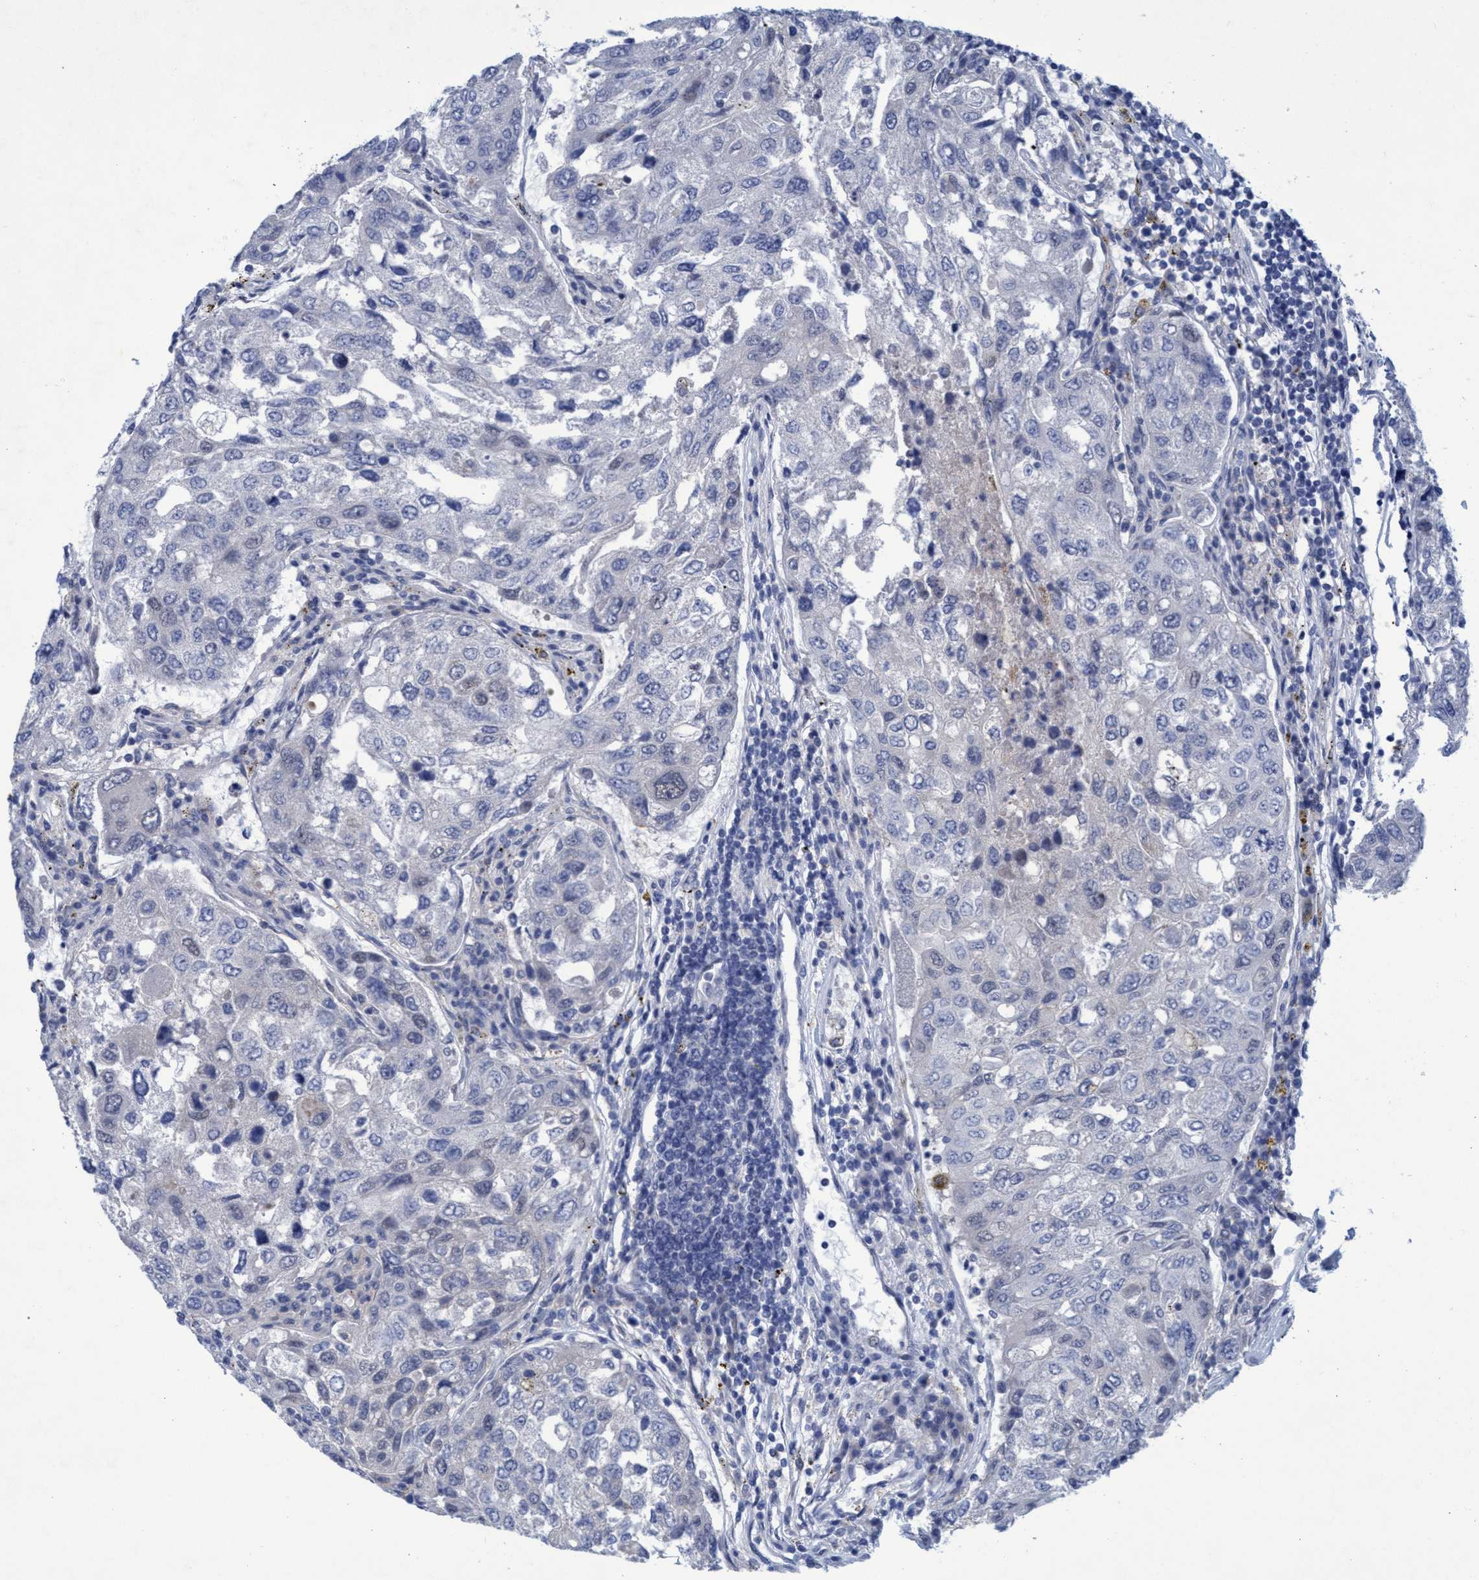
{"staining": {"intensity": "negative", "quantity": "none", "location": "none"}, "tissue": "urothelial cancer", "cell_type": "Tumor cells", "image_type": "cancer", "snomed": [{"axis": "morphology", "description": "Urothelial carcinoma, High grade"}, {"axis": "topography", "description": "Lymph node"}, {"axis": "topography", "description": "Urinary bladder"}], "caption": "Tumor cells are negative for protein expression in human high-grade urothelial carcinoma.", "gene": "SLC43A2", "patient": {"sex": "male", "age": 51}}